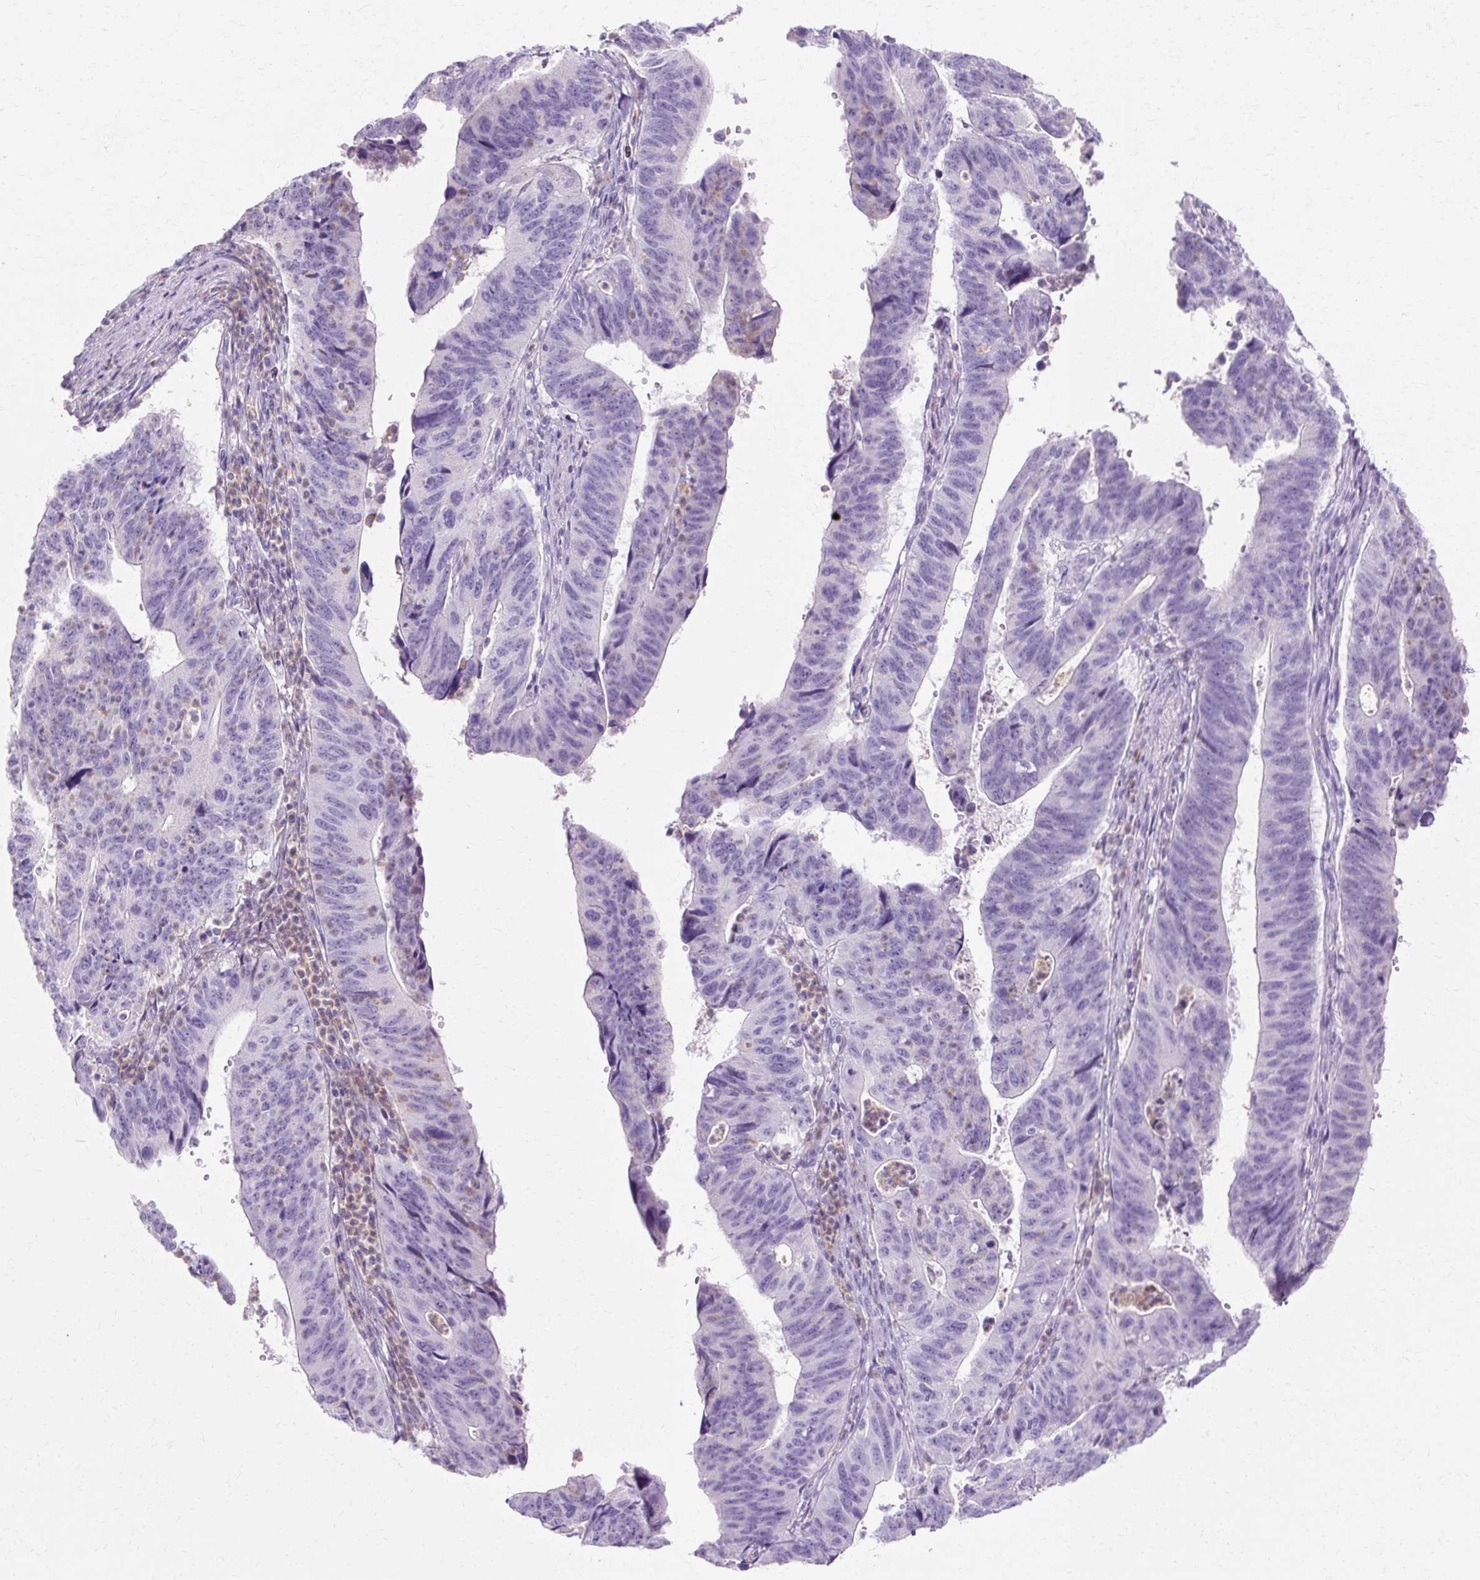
{"staining": {"intensity": "negative", "quantity": "none", "location": "none"}, "tissue": "stomach cancer", "cell_type": "Tumor cells", "image_type": "cancer", "snomed": [{"axis": "morphology", "description": "Adenocarcinoma, NOS"}, {"axis": "topography", "description": "Stomach"}], "caption": "This is an immunohistochemistry photomicrograph of human adenocarcinoma (stomach). There is no expression in tumor cells.", "gene": "HSD11B1", "patient": {"sex": "male", "age": 59}}